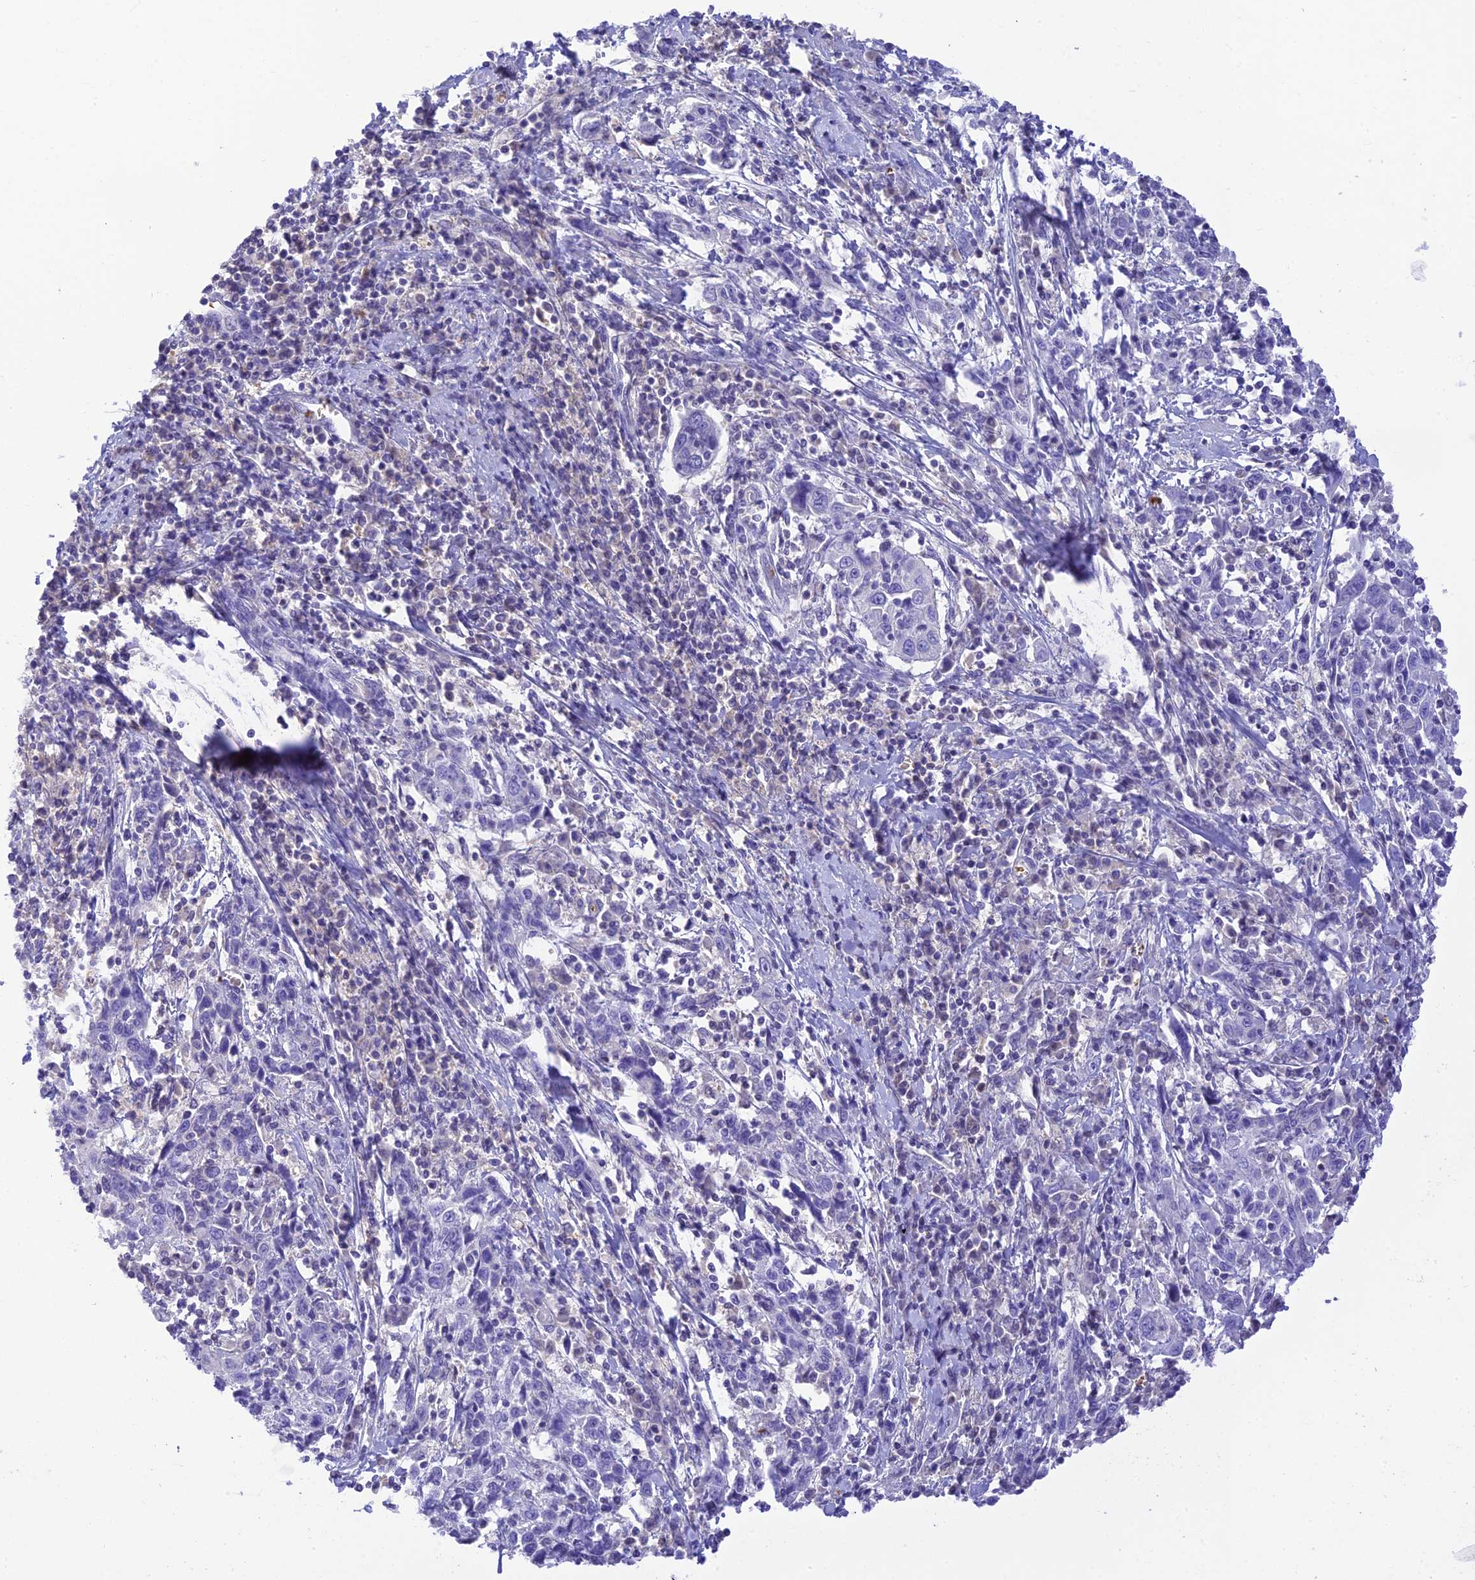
{"staining": {"intensity": "negative", "quantity": "none", "location": "none"}, "tissue": "cervical cancer", "cell_type": "Tumor cells", "image_type": "cancer", "snomed": [{"axis": "morphology", "description": "Squamous cell carcinoma, NOS"}, {"axis": "topography", "description": "Cervix"}], "caption": "DAB (3,3'-diaminobenzidine) immunohistochemical staining of human cervical cancer displays no significant positivity in tumor cells.", "gene": "HDHD2", "patient": {"sex": "female", "age": 46}}